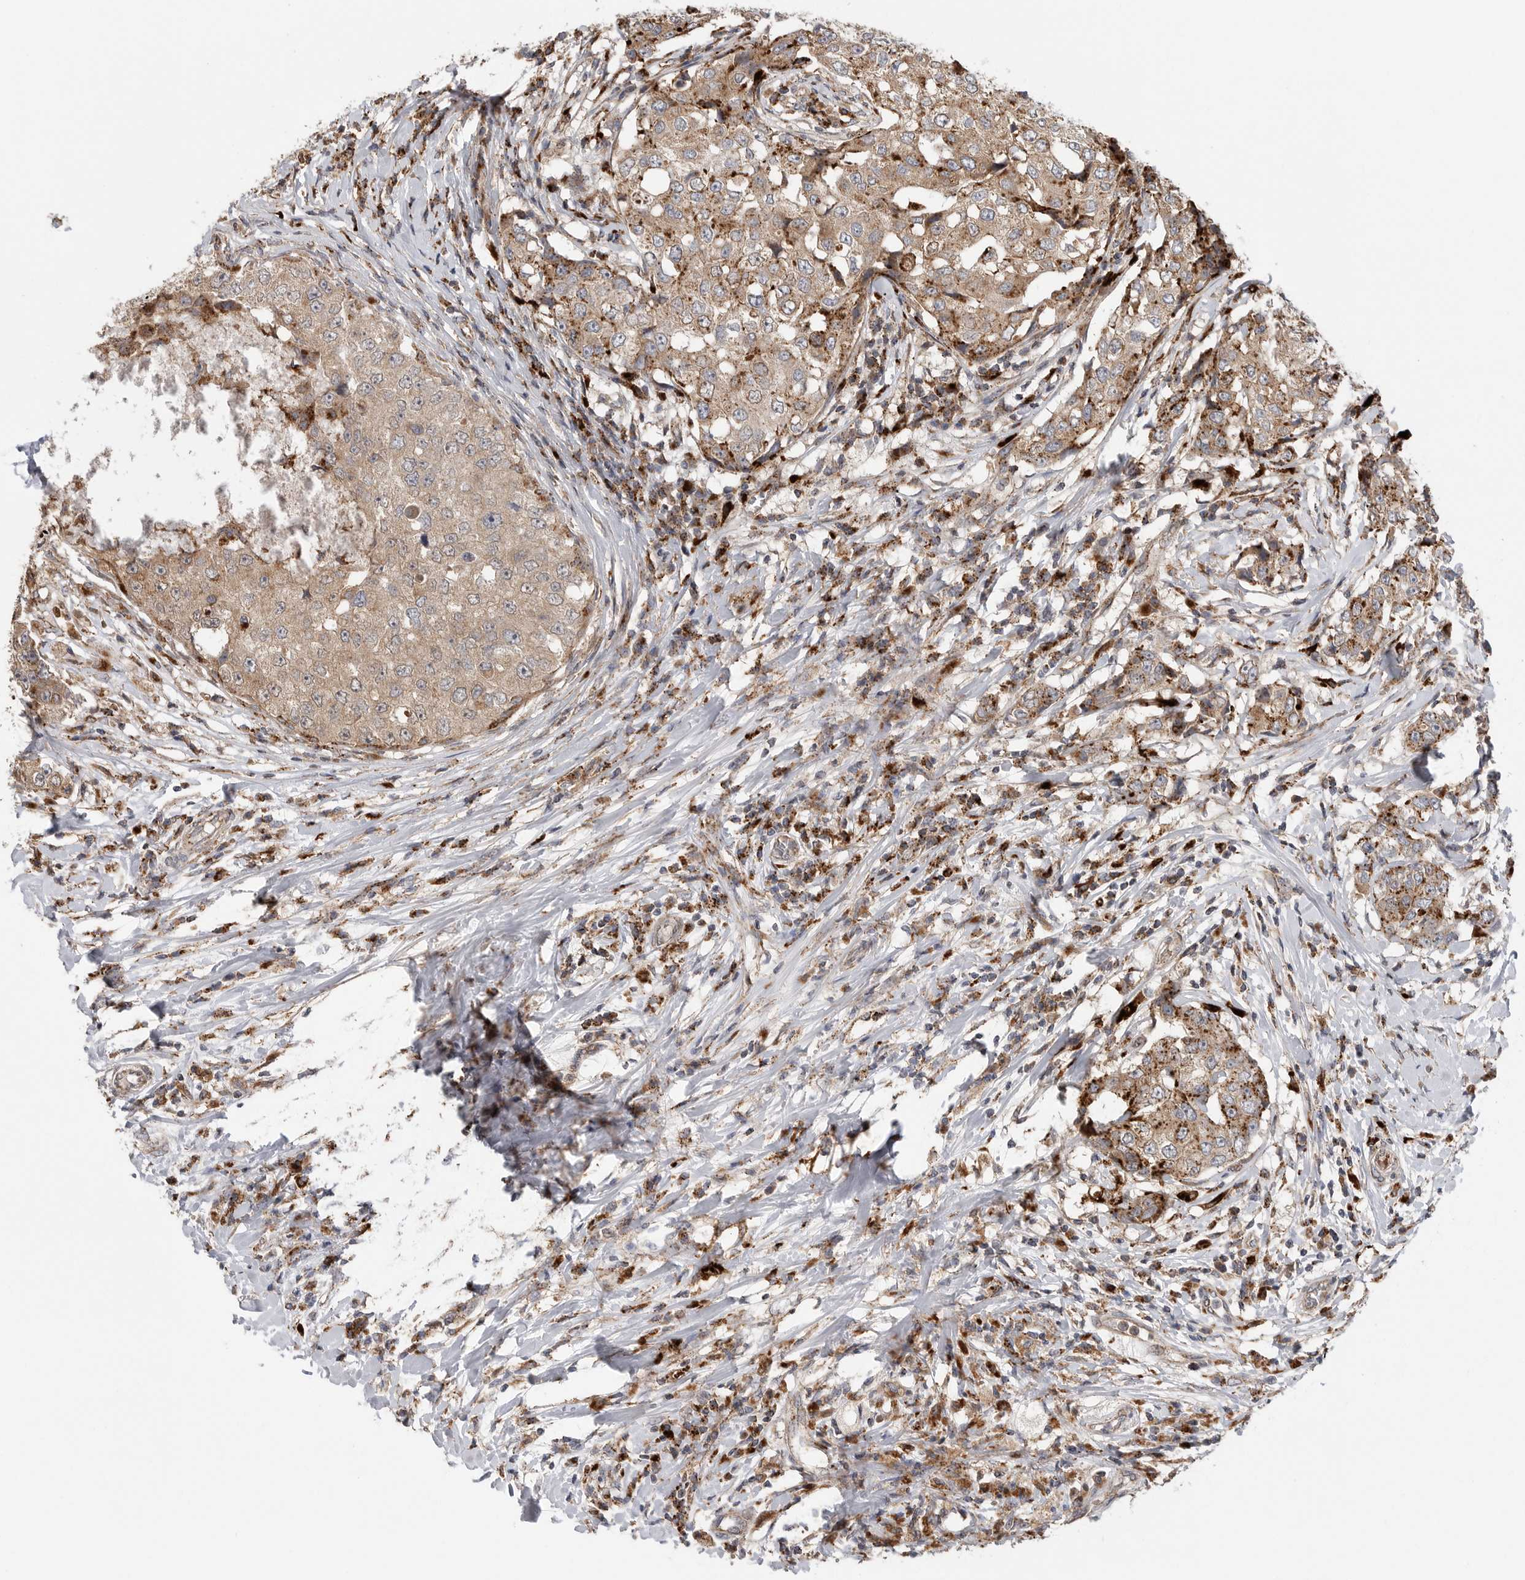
{"staining": {"intensity": "moderate", "quantity": ">75%", "location": "cytoplasmic/membranous"}, "tissue": "breast cancer", "cell_type": "Tumor cells", "image_type": "cancer", "snomed": [{"axis": "morphology", "description": "Duct carcinoma"}, {"axis": "topography", "description": "Breast"}], "caption": "Breast infiltrating ductal carcinoma stained for a protein shows moderate cytoplasmic/membranous positivity in tumor cells. (DAB IHC, brown staining for protein, blue staining for nuclei).", "gene": "GALNS", "patient": {"sex": "female", "age": 27}}